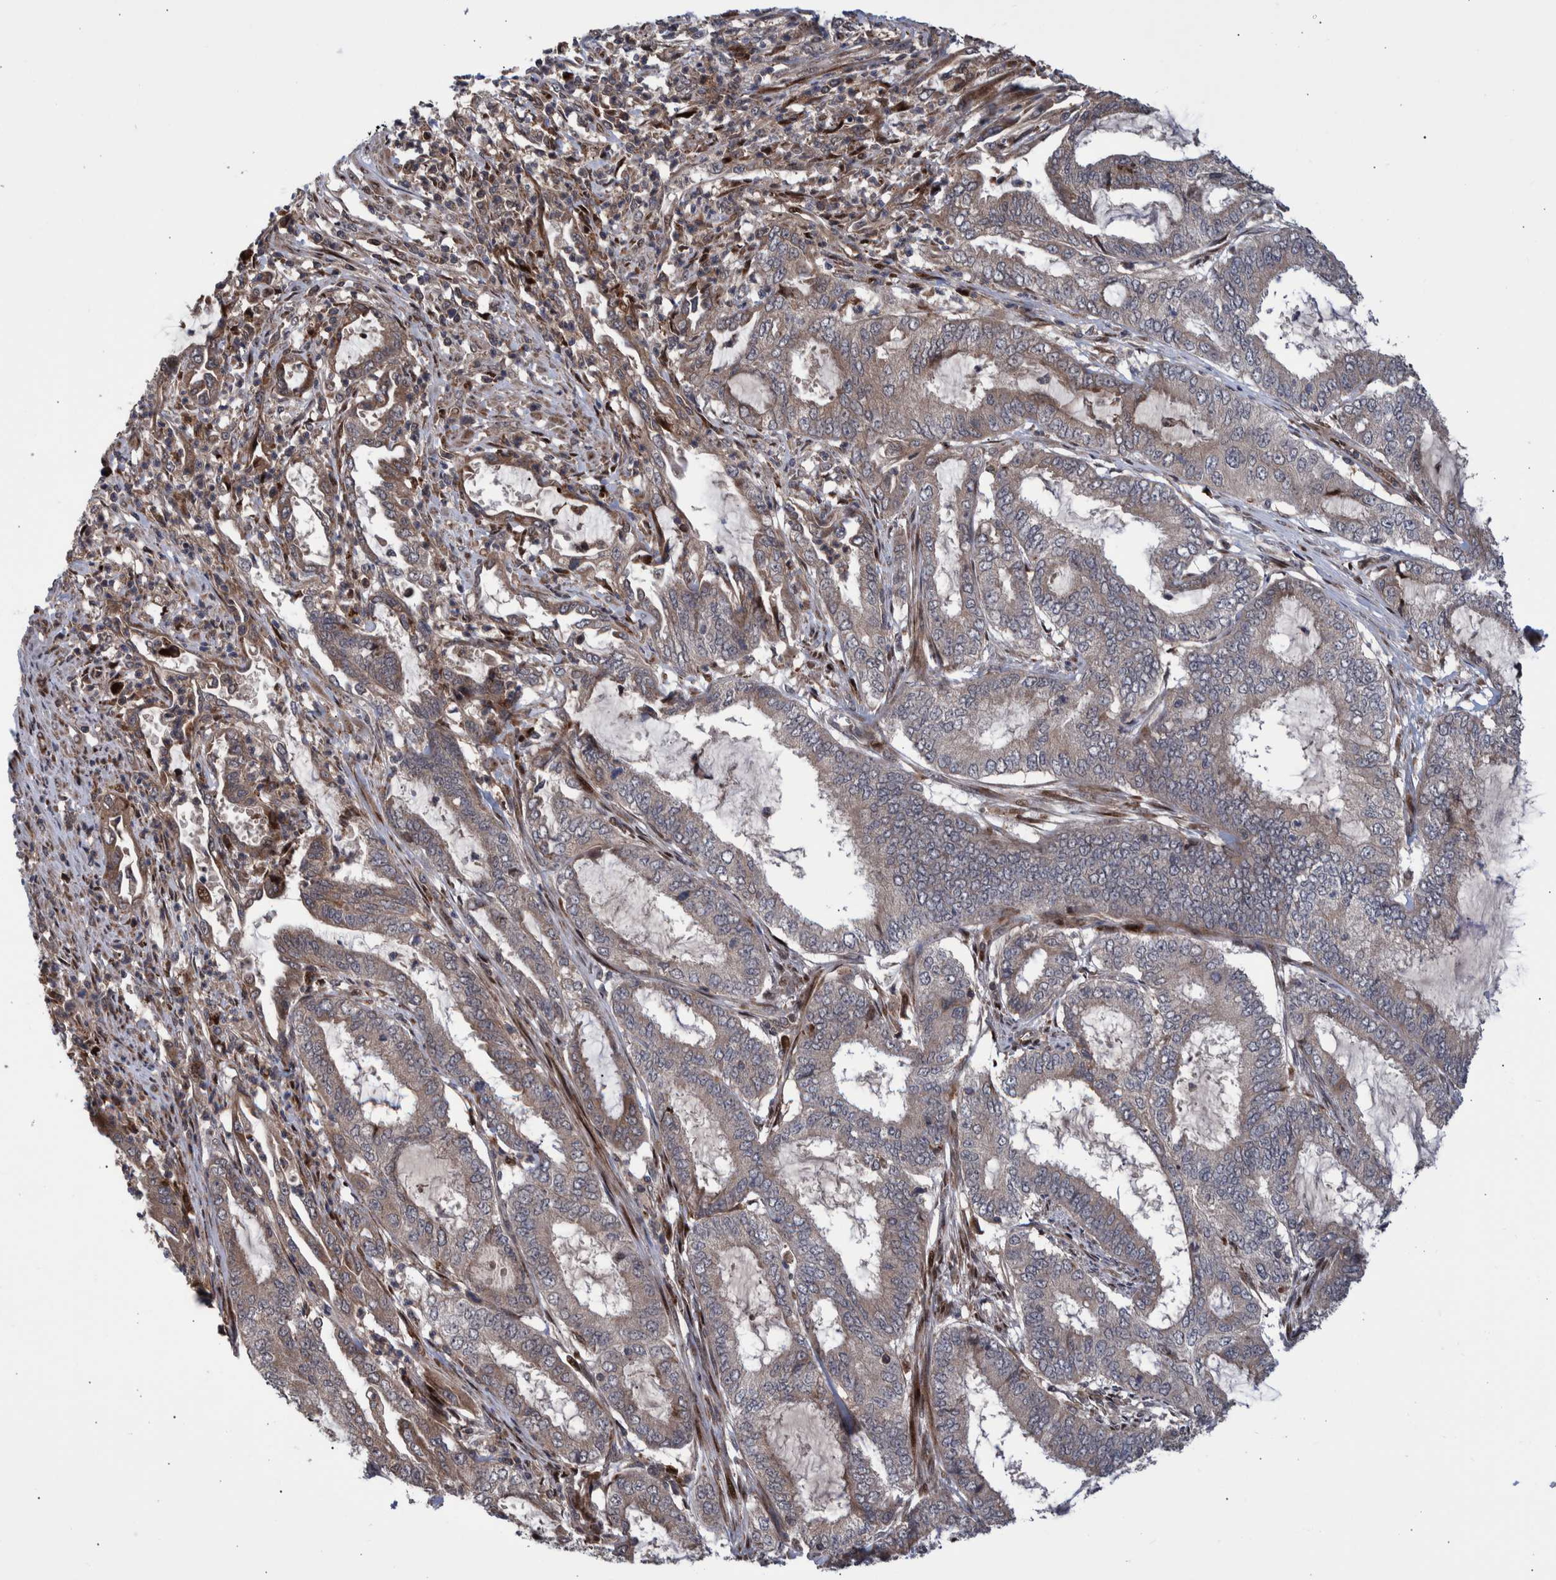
{"staining": {"intensity": "weak", "quantity": "25%-75%", "location": "cytoplasmic/membranous"}, "tissue": "endometrial cancer", "cell_type": "Tumor cells", "image_type": "cancer", "snomed": [{"axis": "morphology", "description": "Adenocarcinoma, NOS"}, {"axis": "topography", "description": "Endometrium"}], "caption": "Tumor cells display low levels of weak cytoplasmic/membranous positivity in approximately 25%-75% of cells in human adenocarcinoma (endometrial). (brown staining indicates protein expression, while blue staining denotes nuclei).", "gene": "SHISA6", "patient": {"sex": "female", "age": 51}}